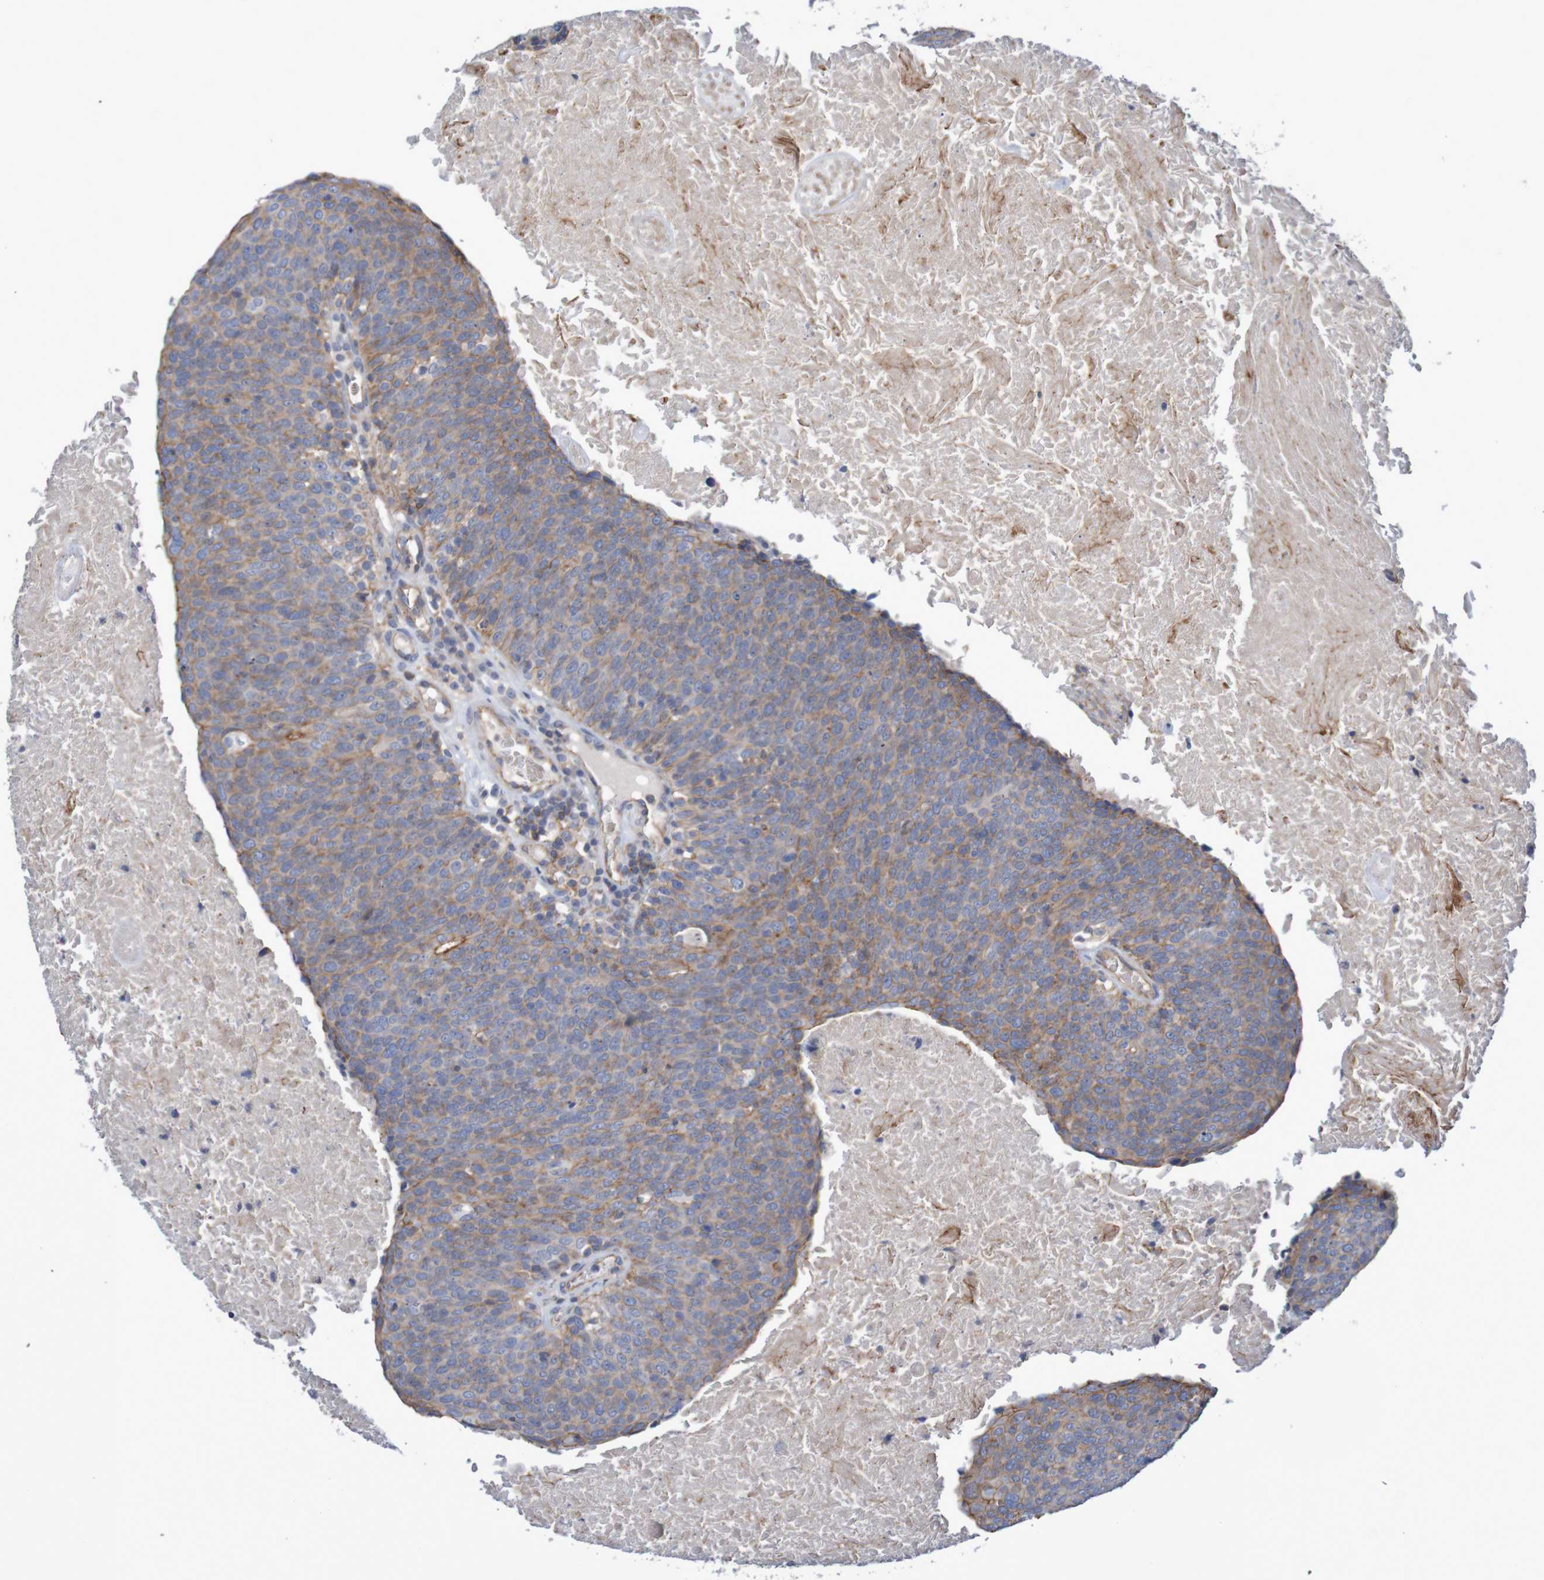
{"staining": {"intensity": "moderate", "quantity": "25%-75%", "location": "cytoplasmic/membranous"}, "tissue": "head and neck cancer", "cell_type": "Tumor cells", "image_type": "cancer", "snomed": [{"axis": "morphology", "description": "Squamous cell carcinoma, NOS"}, {"axis": "morphology", "description": "Squamous cell carcinoma, metastatic, NOS"}, {"axis": "topography", "description": "Lymph node"}, {"axis": "topography", "description": "Head-Neck"}], "caption": "Immunohistochemical staining of human metastatic squamous cell carcinoma (head and neck) displays medium levels of moderate cytoplasmic/membranous protein staining in about 25%-75% of tumor cells. Using DAB (3,3'-diaminobenzidine) (brown) and hematoxylin (blue) stains, captured at high magnification using brightfield microscopy.", "gene": "NECTIN2", "patient": {"sex": "male", "age": 62}}